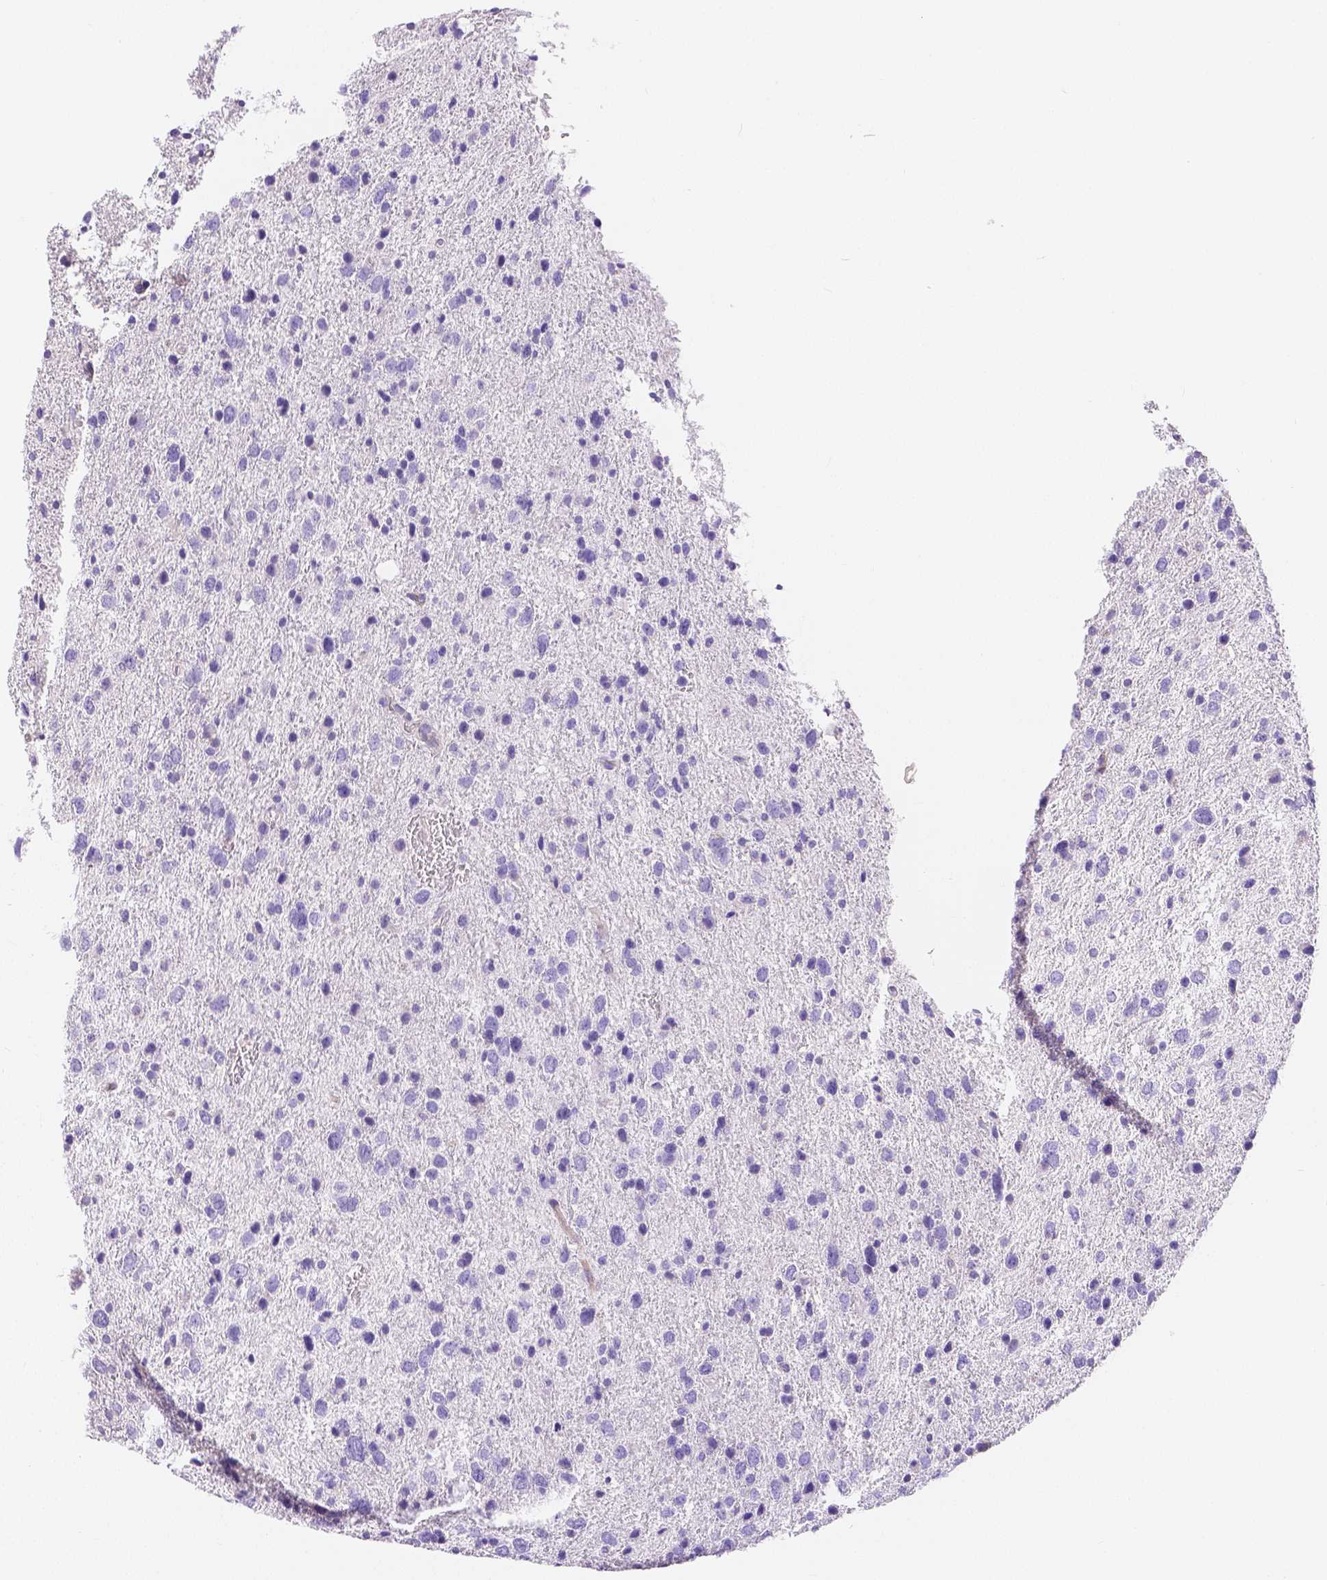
{"staining": {"intensity": "negative", "quantity": "none", "location": "none"}, "tissue": "glioma", "cell_type": "Tumor cells", "image_type": "cancer", "snomed": [{"axis": "morphology", "description": "Glioma, malignant, Low grade"}, {"axis": "topography", "description": "Brain"}], "caption": "Glioma was stained to show a protein in brown. There is no significant expression in tumor cells.", "gene": "SLC27A5", "patient": {"sex": "female", "age": 55}}